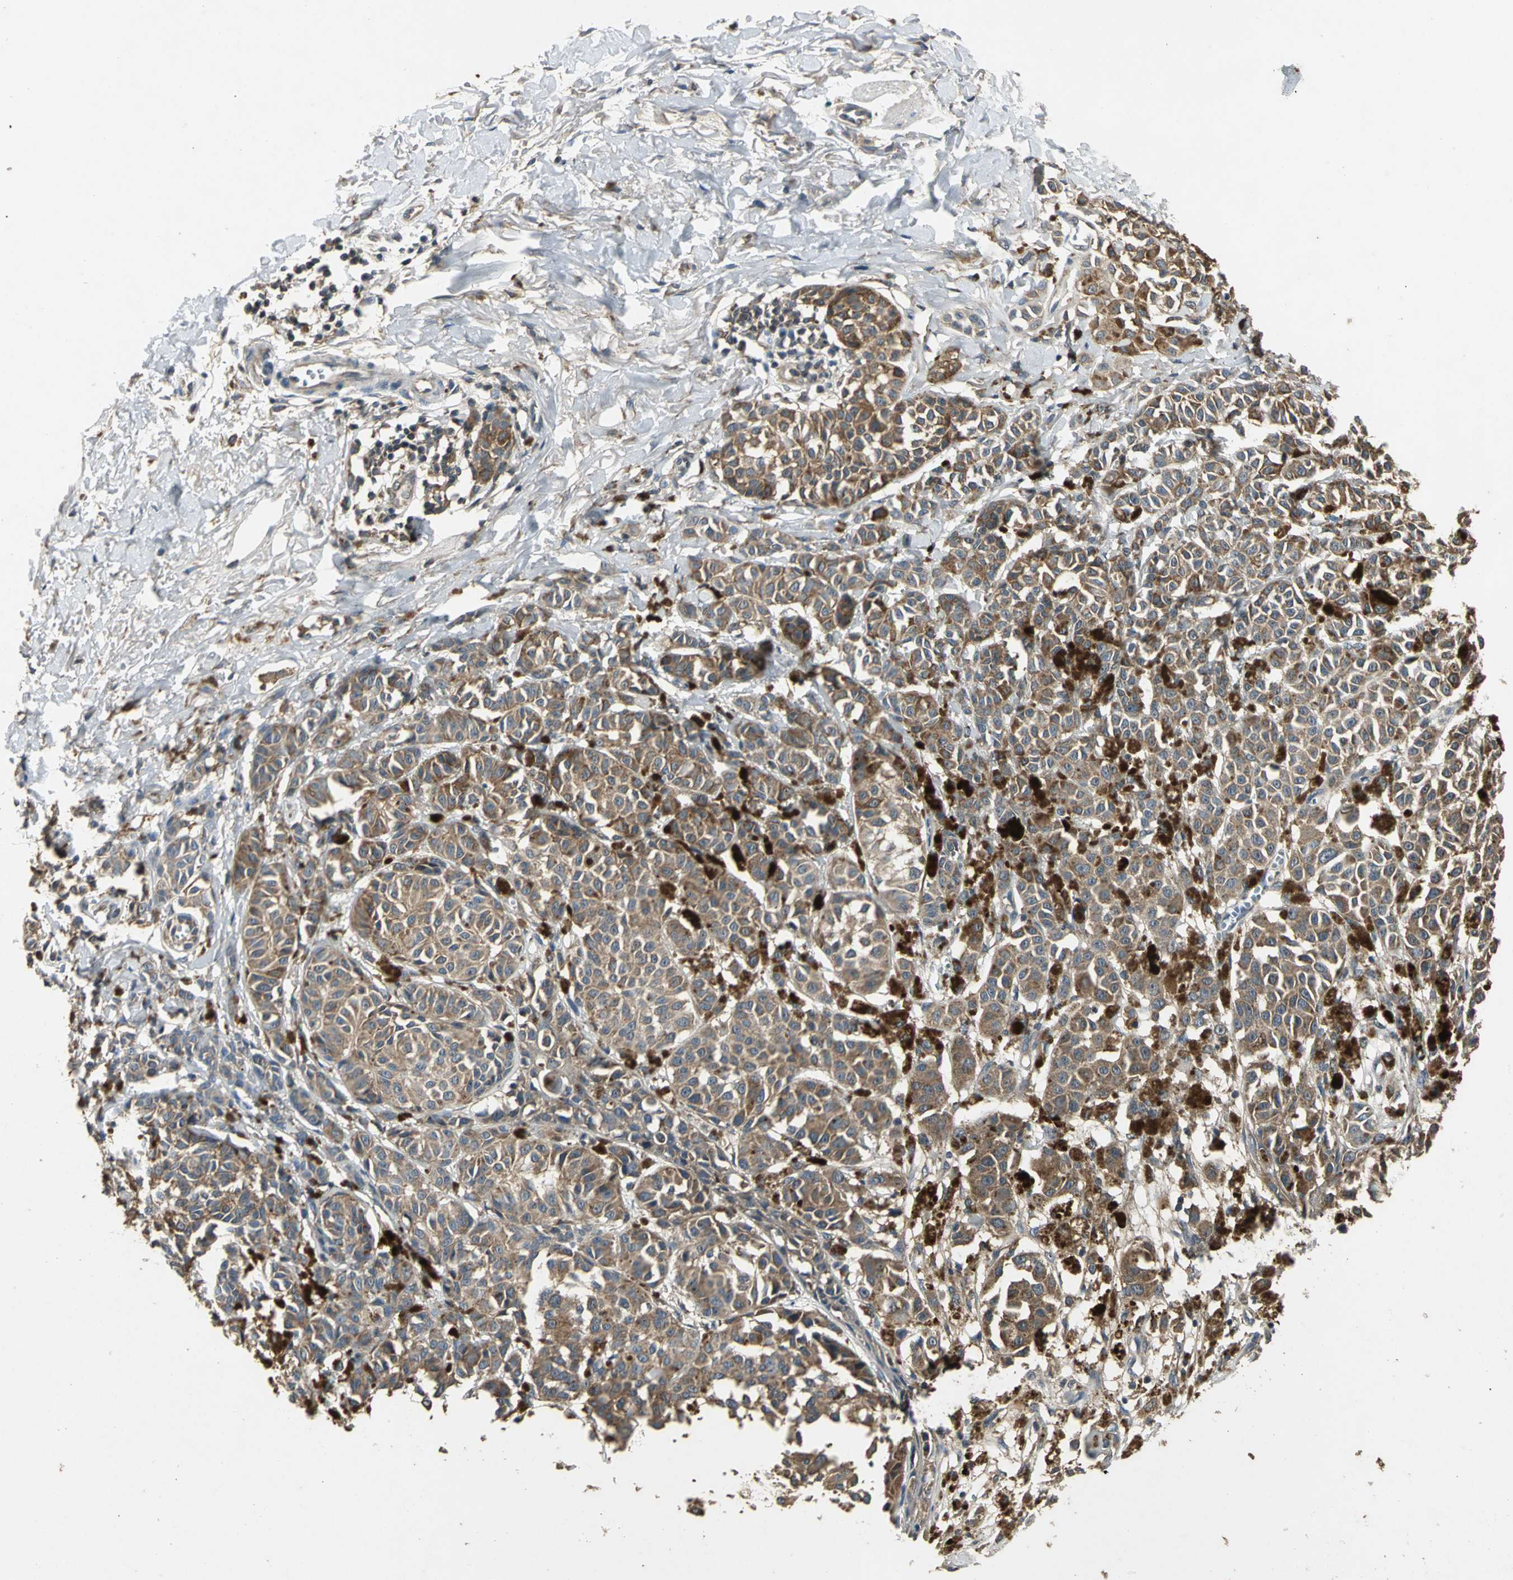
{"staining": {"intensity": "moderate", "quantity": ">75%", "location": "cytoplasmic/membranous"}, "tissue": "melanoma", "cell_type": "Tumor cells", "image_type": "cancer", "snomed": [{"axis": "morphology", "description": "Malignant melanoma, NOS"}, {"axis": "topography", "description": "Skin"}], "caption": "A micrograph showing moderate cytoplasmic/membranous positivity in about >75% of tumor cells in melanoma, as visualized by brown immunohistochemical staining.", "gene": "IRF3", "patient": {"sex": "male", "age": 76}}